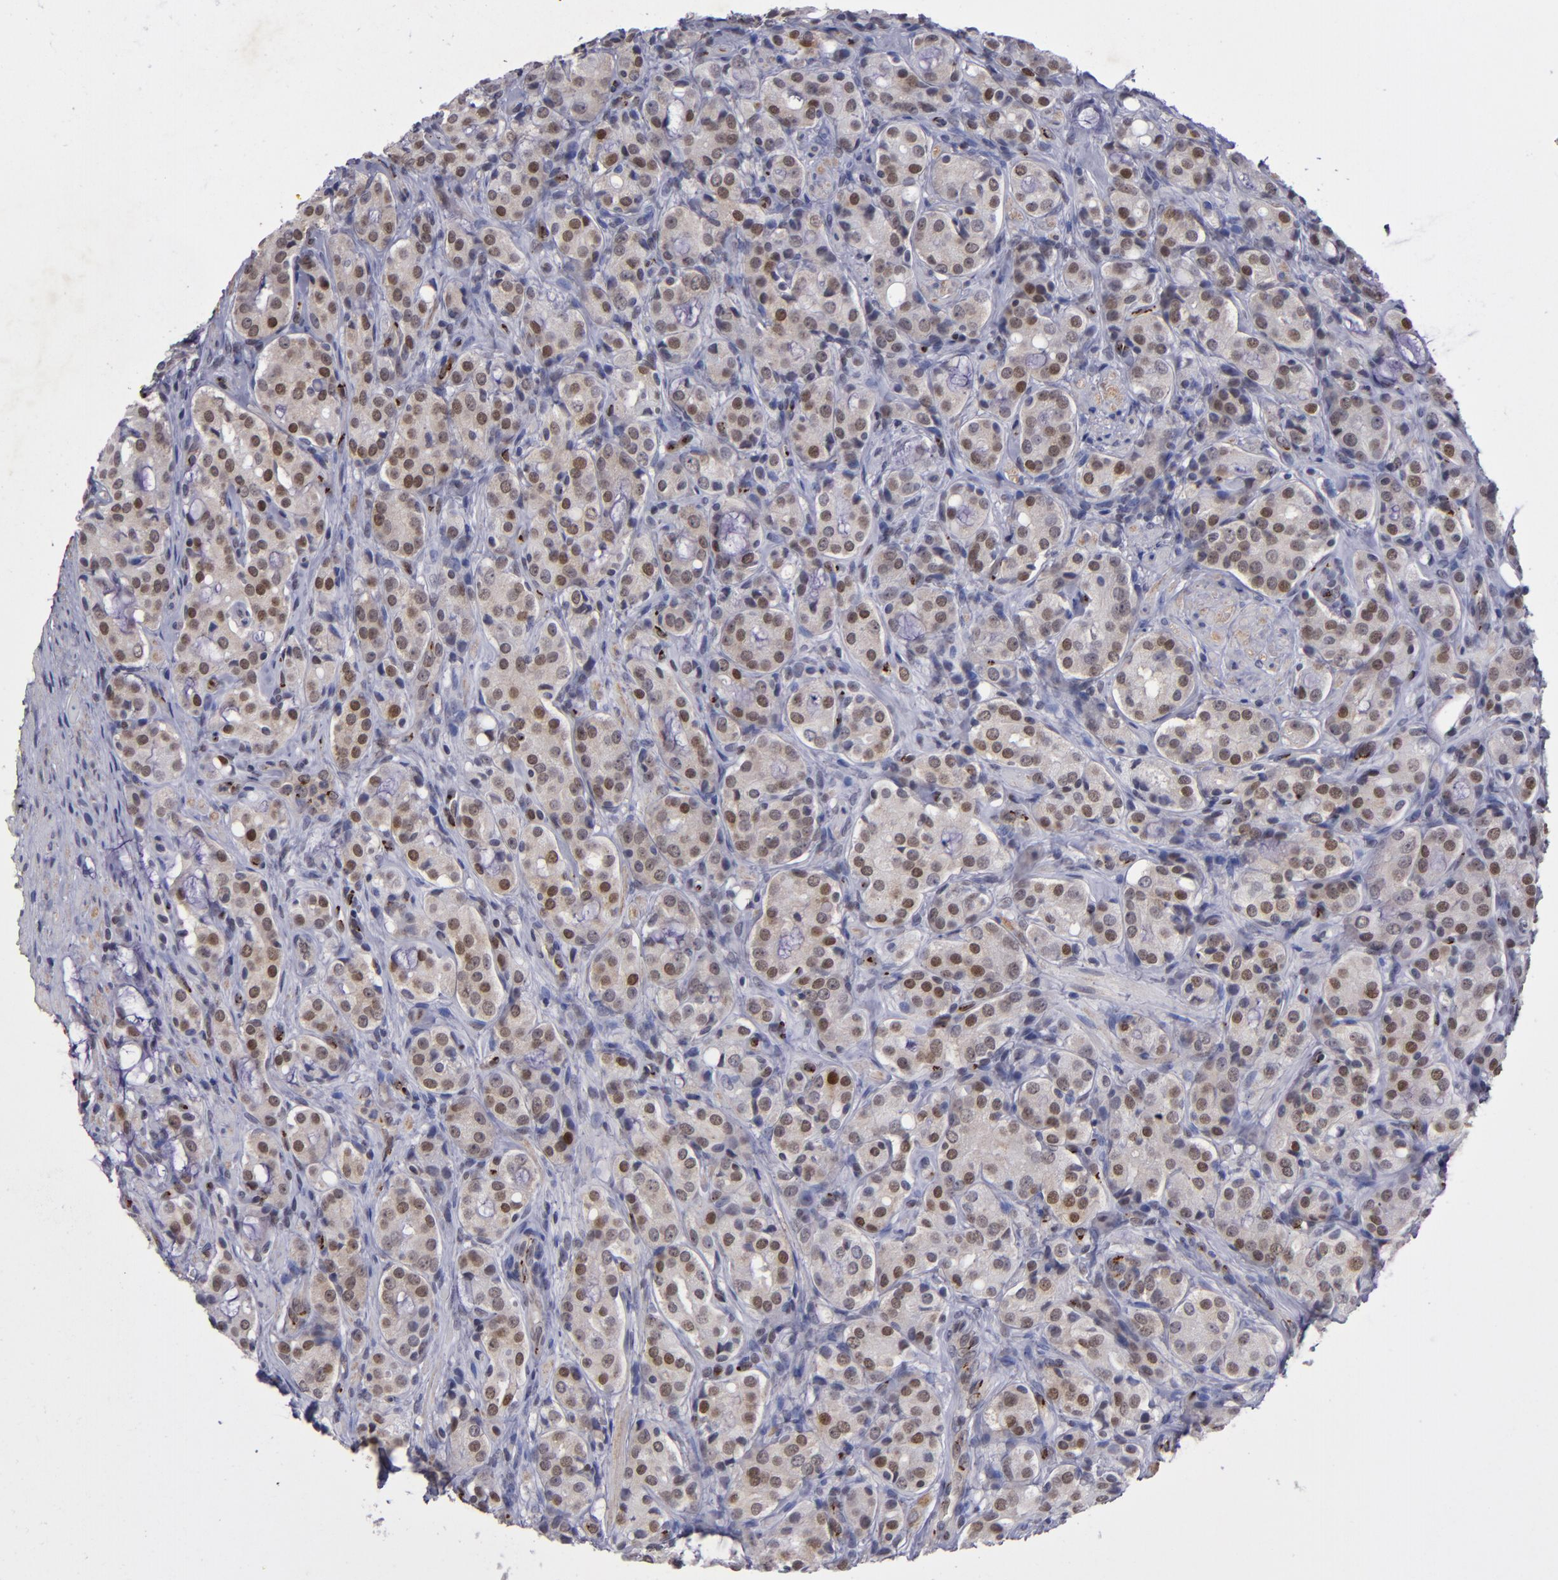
{"staining": {"intensity": "strong", "quantity": ">75%", "location": "nuclear"}, "tissue": "prostate cancer", "cell_type": "Tumor cells", "image_type": "cancer", "snomed": [{"axis": "morphology", "description": "Adenocarcinoma, High grade"}, {"axis": "topography", "description": "Prostate"}], "caption": "Prostate cancer (high-grade adenocarcinoma) stained for a protein demonstrates strong nuclear positivity in tumor cells.", "gene": "MGMT", "patient": {"sex": "male", "age": 72}}